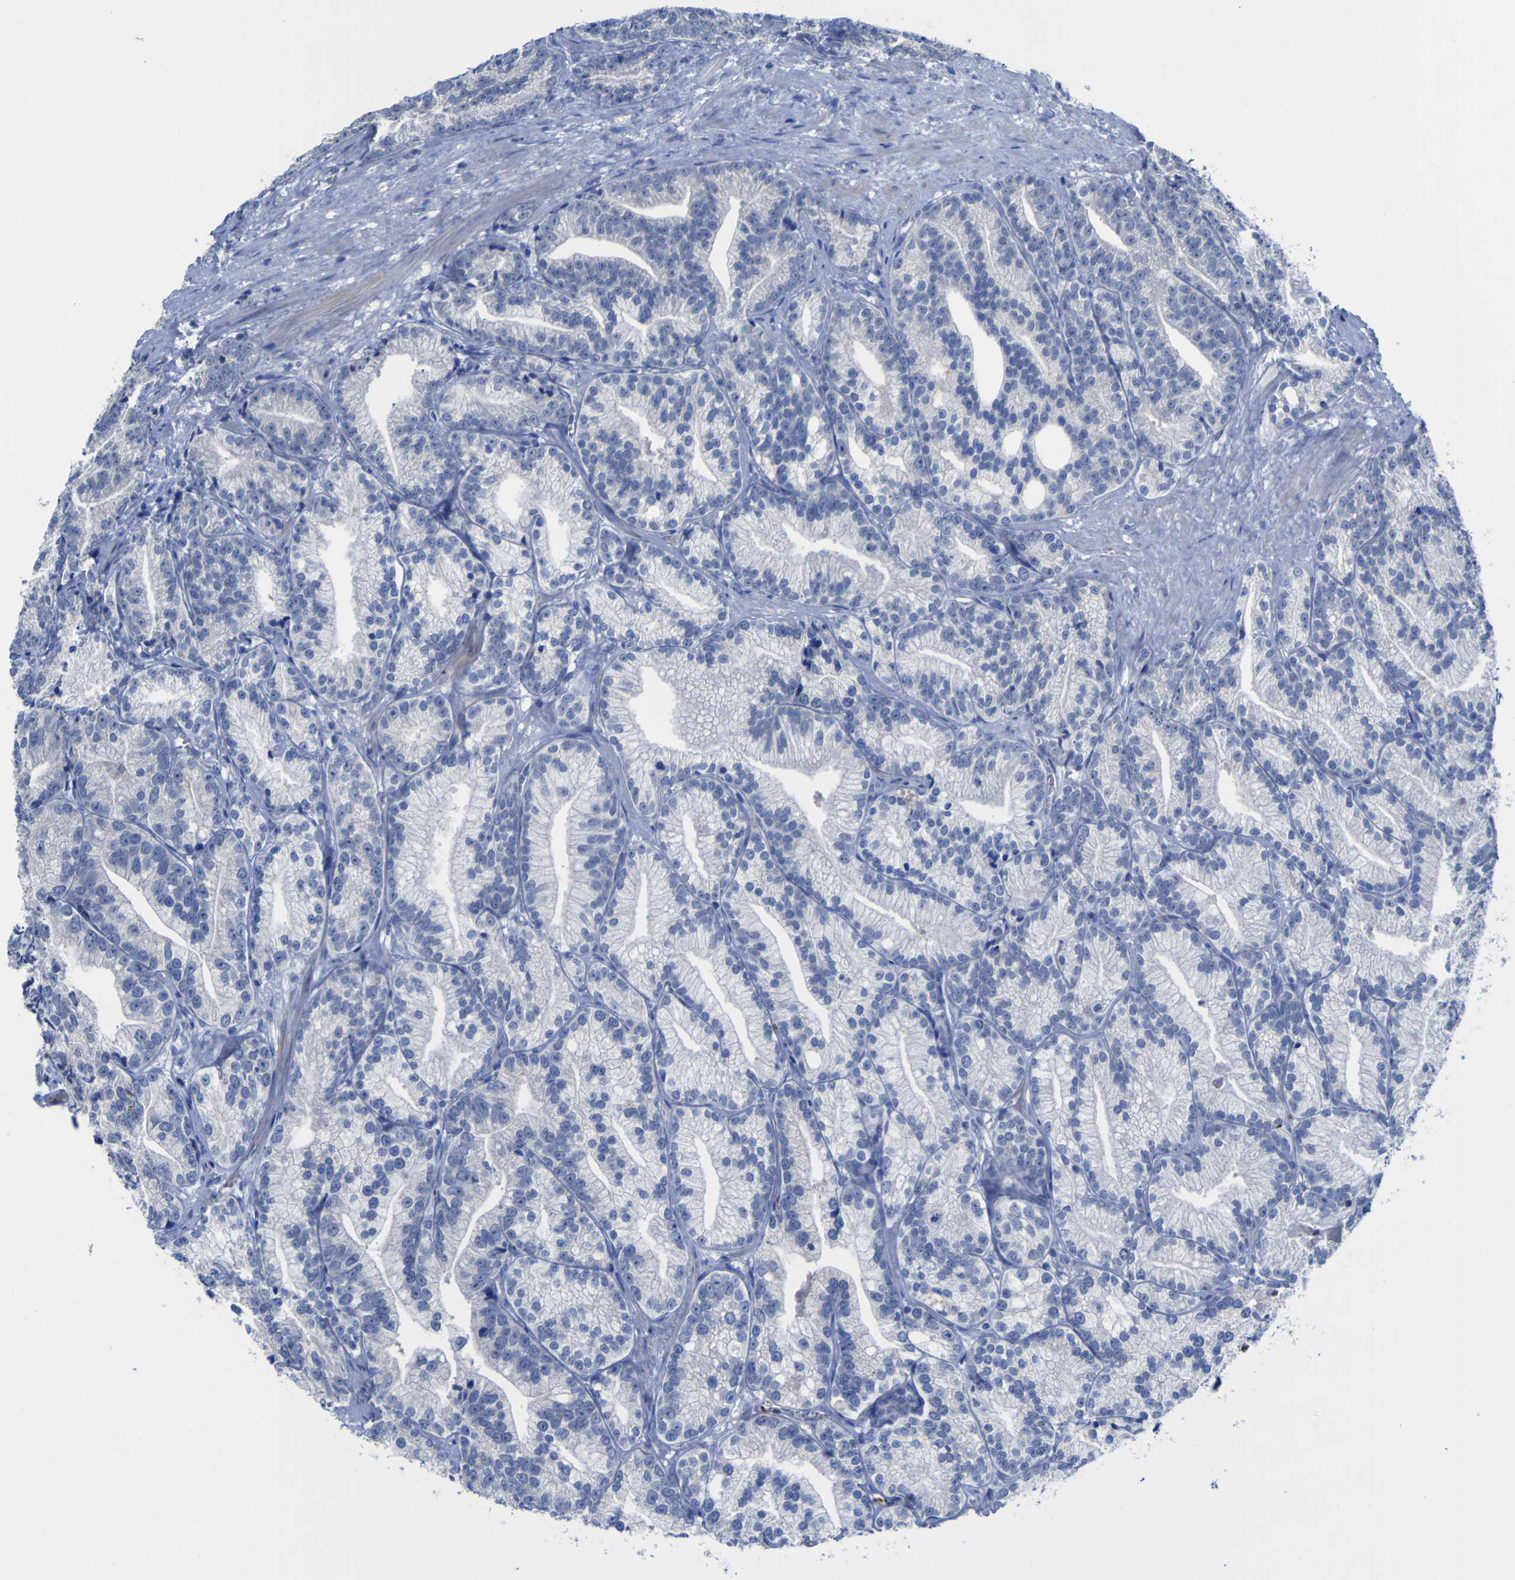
{"staining": {"intensity": "negative", "quantity": "none", "location": "none"}, "tissue": "prostate cancer", "cell_type": "Tumor cells", "image_type": "cancer", "snomed": [{"axis": "morphology", "description": "Adenocarcinoma, Low grade"}, {"axis": "topography", "description": "Prostate"}], "caption": "There is no significant positivity in tumor cells of prostate cancer (low-grade adenocarcinoma). The staining is performed using DAB brown chromogen with nuclei counter-stained in using hematoxylin.", "gene": "GCM1", "patient": {"sex": "male", "age": 89}}